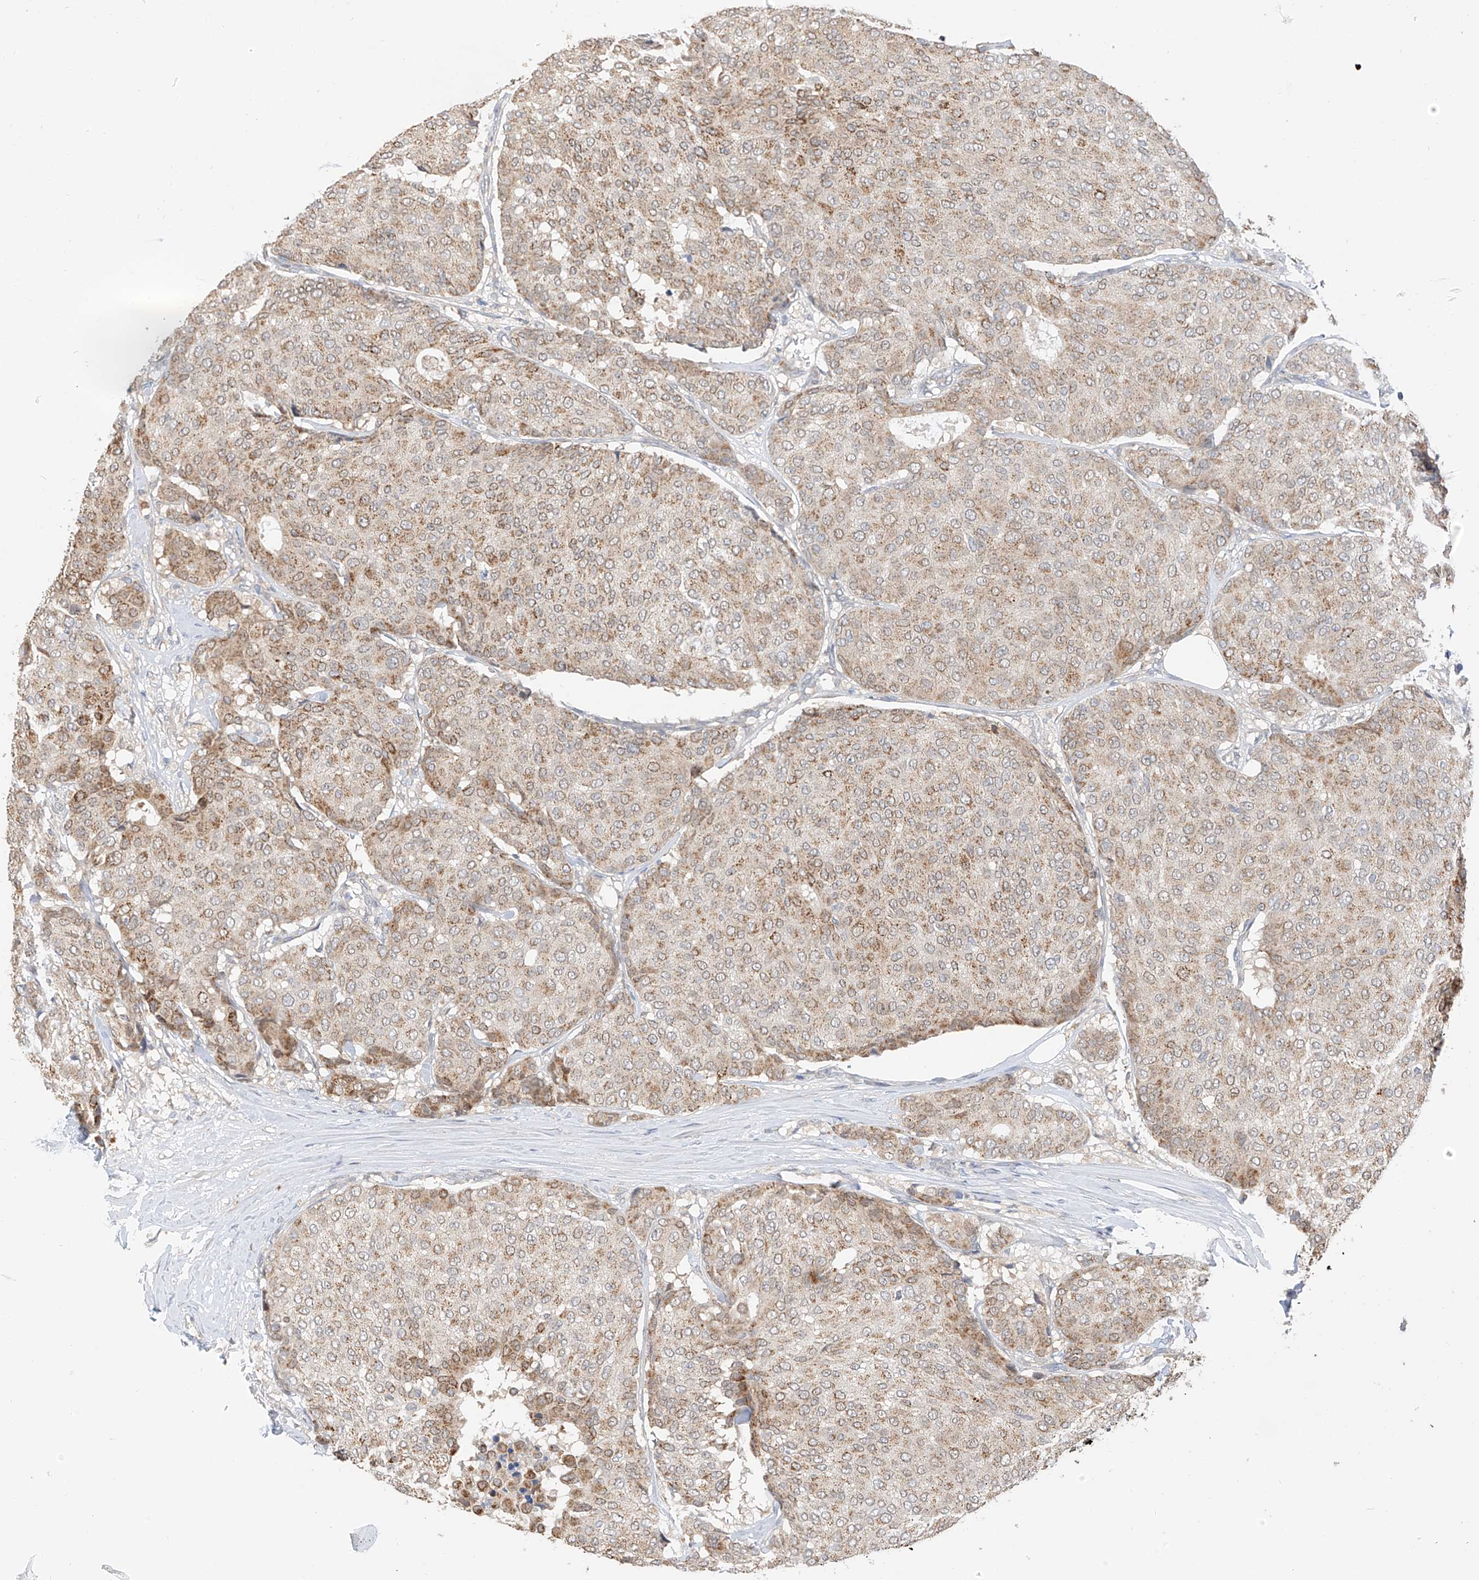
{"staining": {"intensity": "moderate", "quantity": ">75%", "location": "cytoplasmic/membranous"}, "tissue": "breast cancer", "cell_type": "Tumor cells", "image_type": "cancer", "snomed": [{"axis": "morphology", "description": "Duct carcinoma"}, {"axis": "topography", "description": "Breast"}], "caption": "This photomicrograph shows IHC staining of human breast cancer, with medium moderate cytoplasmic/membranous expression in approximately >75% of tumor cells.", "gene": "PPA2", "patient": {"sex": "female", "age": 75}}